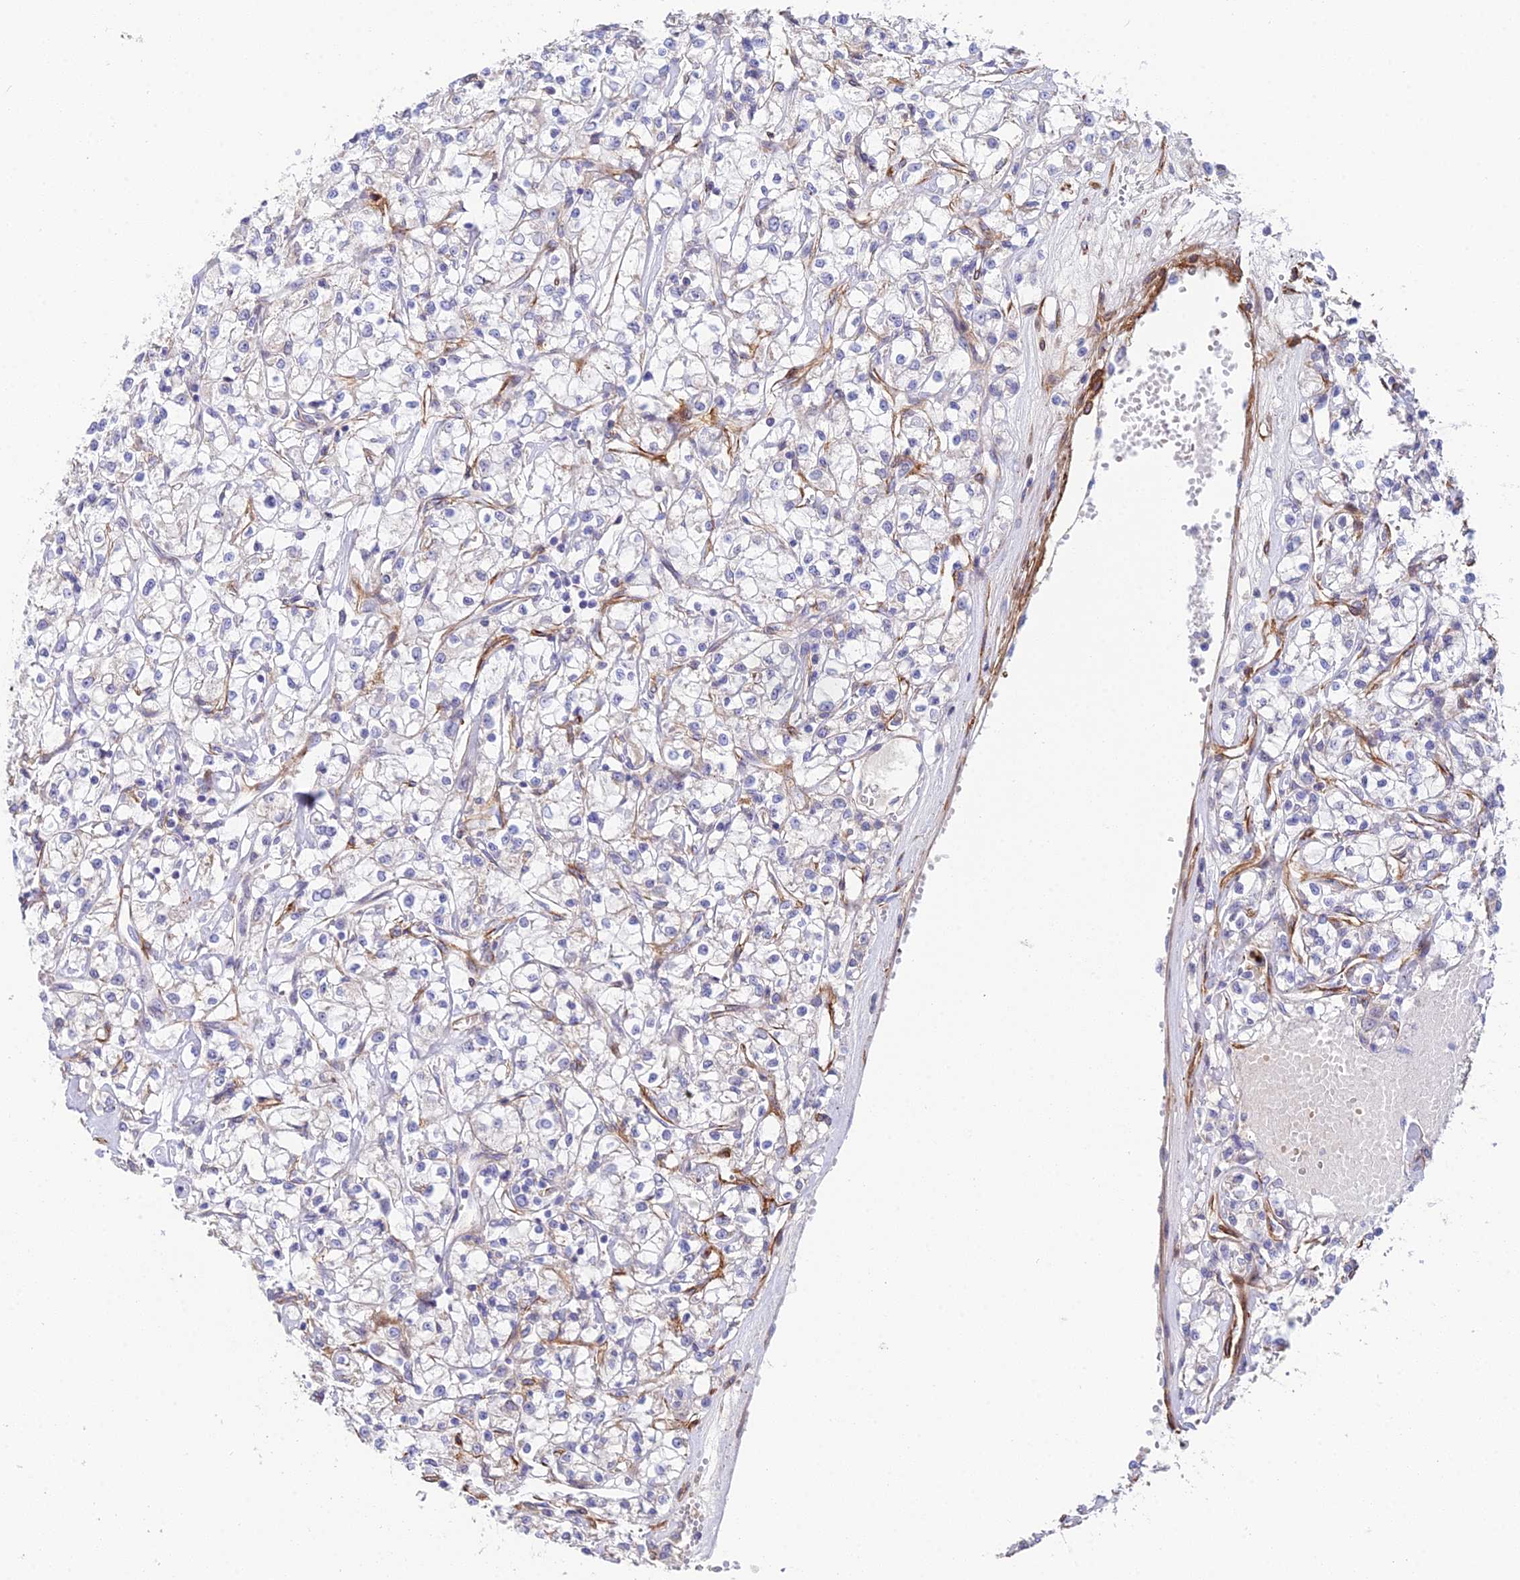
{"staining": {"intensity": "negative", "quantity": "none", "location": "none"}, "tissue": "renal cancer", "cell_type": "Tumor cells", "image_type": "cancer", "snomed": [{"axis": "morphology", "description": "Adenocarcinoma, NOS"}, {"axis": "topography", "description": "Kidney"}], "caption": "Tumor cells are negative for protein expression in human renal cancer (adenocarcinoma).", "gene": "CSPG4", "patient": {"sex": "female", "age": 59}}